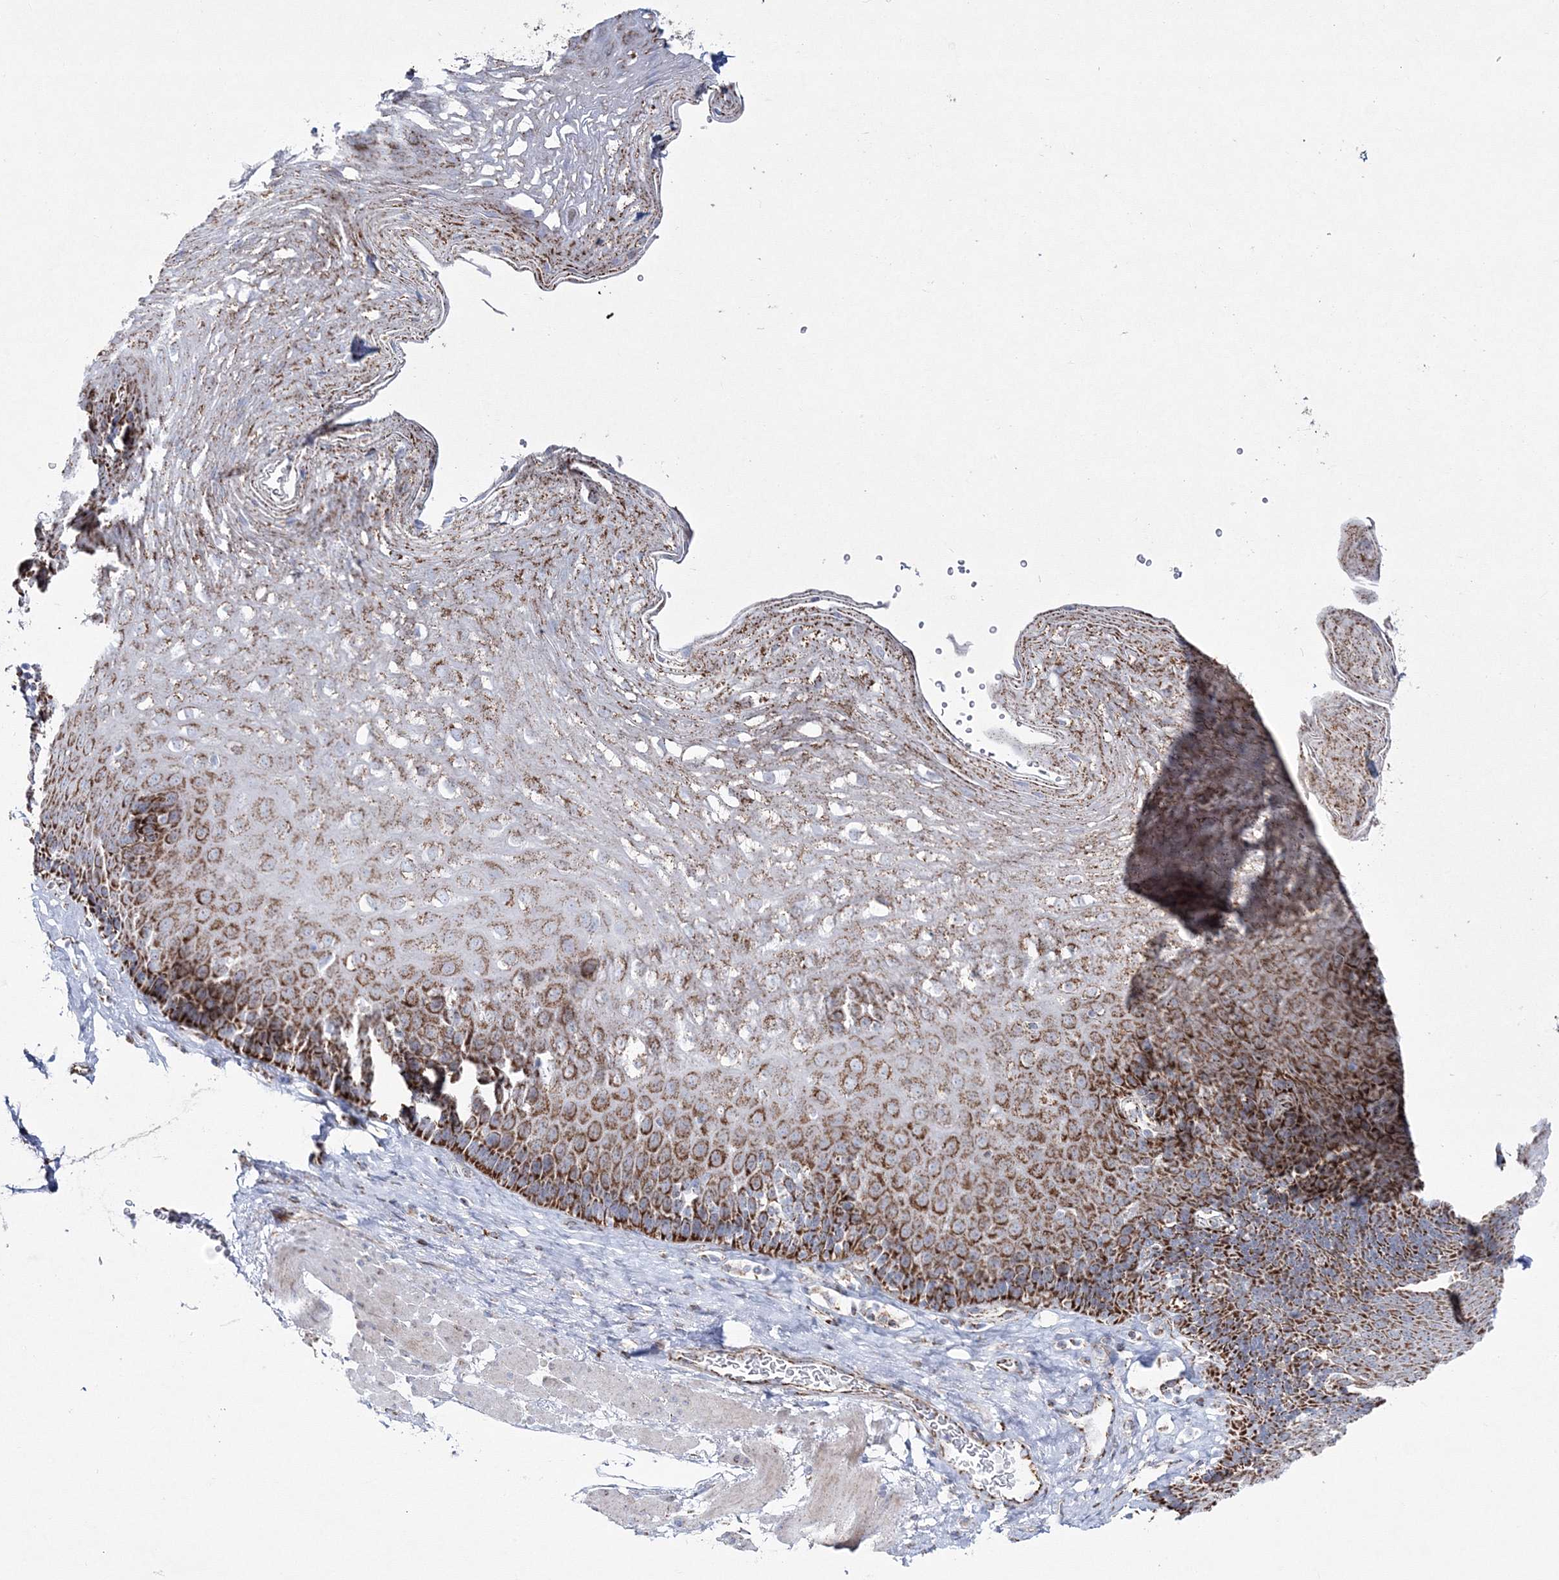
{"staining": {"intensity": "strong", "quantity": ">75%", "location": "cytoplasmic/membranous"}, "tissue": "esophagus", "cell_type": "Squamous epithelial cells", "image_type": "normal", "snomed": [{"axis": "morphology", "description": "Normal tissue, NOS"}, {"axis": "topography", "description": "Esophagus"}], "caption": "Immunohistochemical staining of normal esophagus reveals high levels of strong cytoplasmic/membranous expression in approximately >75% of squamous epithelial cells.", "gene": "HIBCH", "patient": {"sex": "female", "age": 66}}